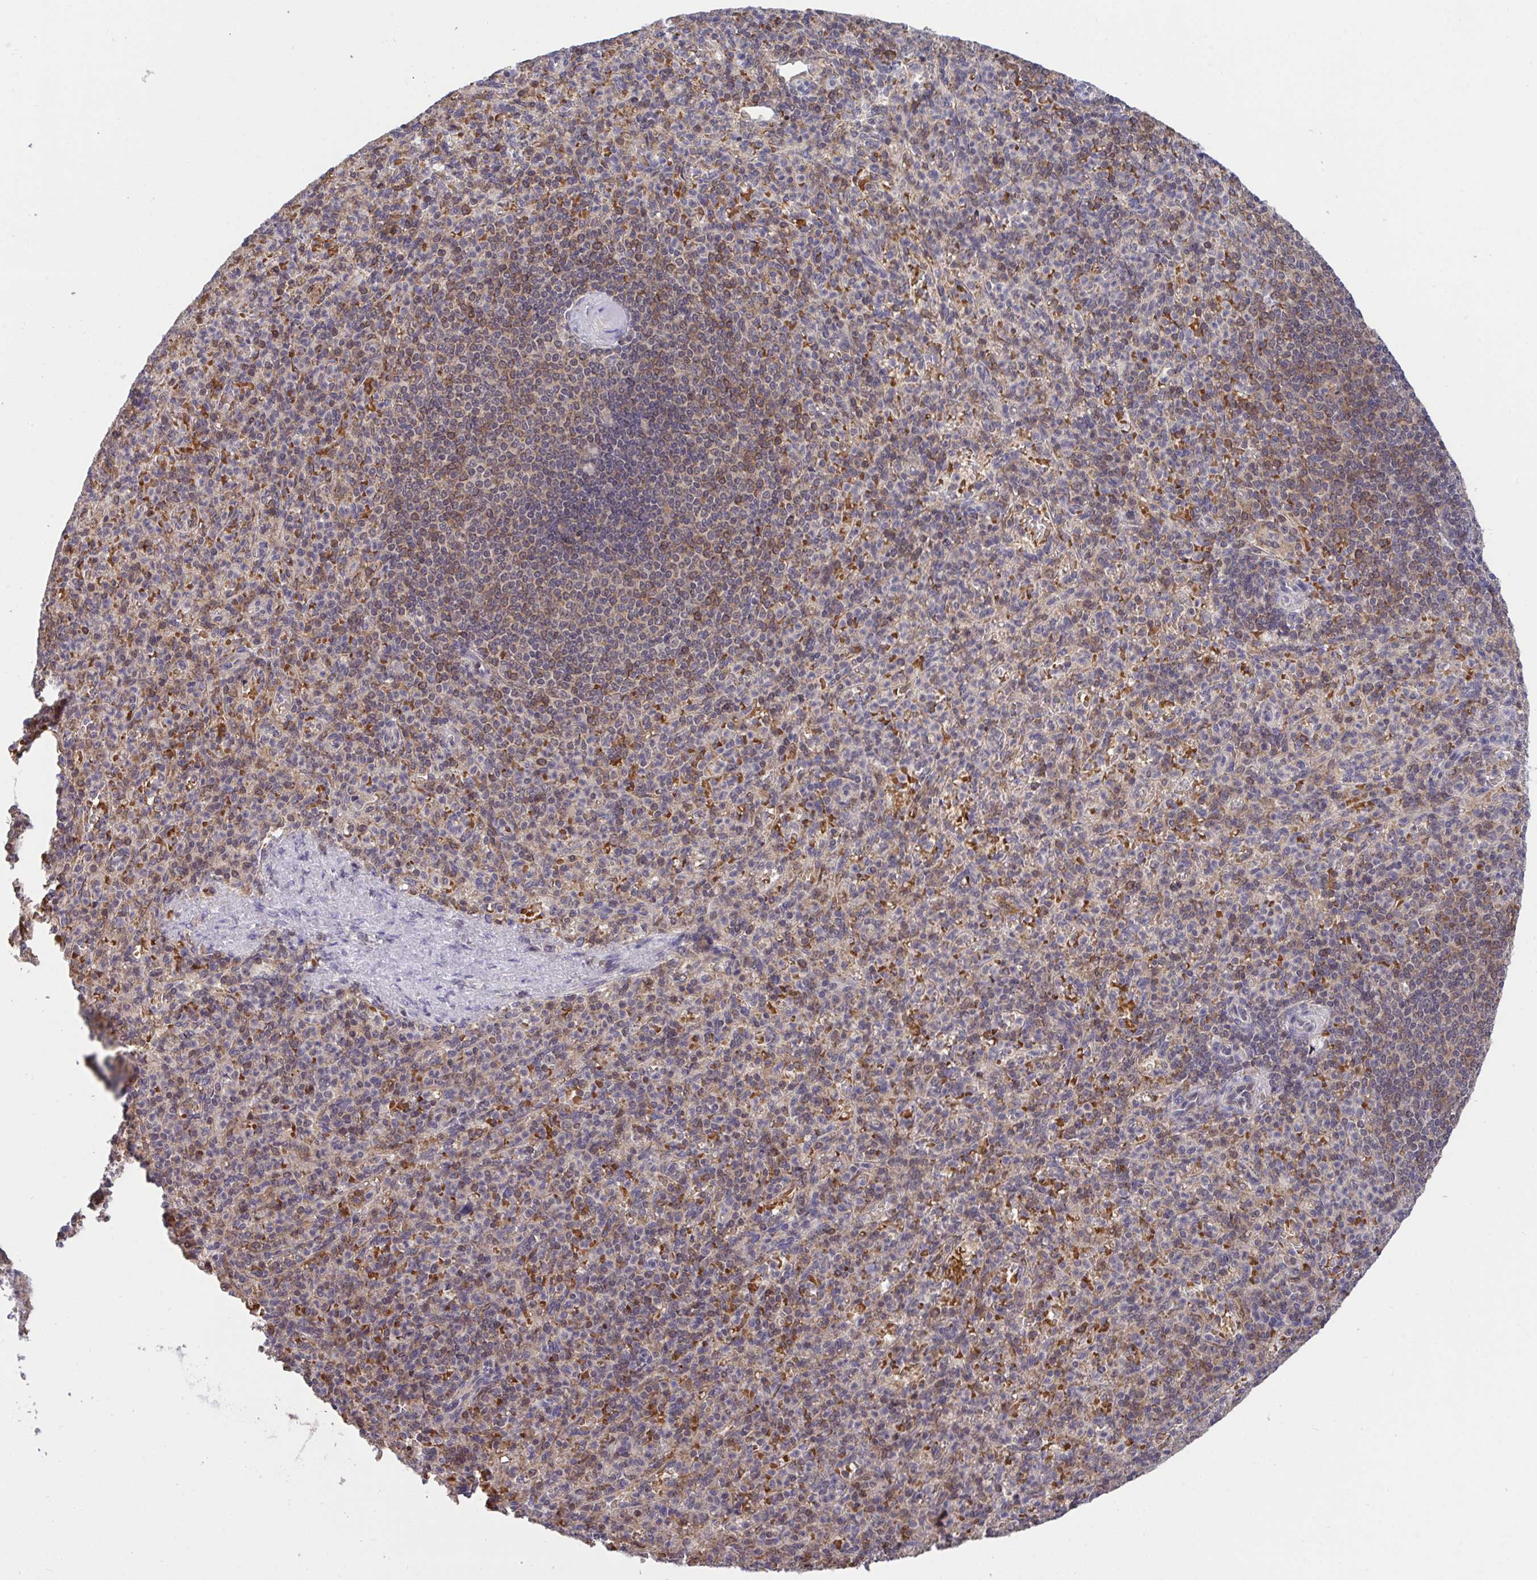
{"staining": {"intensity": "weak", "quantity": "25%-75%", "location": "cytoplasmic/membranous"}, "tissue": "spleen", "cell_type": "Cells in red pulp", "image_type": "normal", "snomed": [{"axis": "morphology", "description": "Normal tissue, NOS"}, {"axis": "topography", "description": "Spleen"}], "caption": "IHC photomicrograph of unremarkable spleen: human spleen stained using immunohistochemistry (IHC) reveals low levels of weak protein expression localized specifically in the cytoplasmic/membranous of cells in red pulp, appearing as a cytoplasmic/membranous brown color.", "gene": "PPP1CA", "patient": {"sex": "female", "age": 74}}